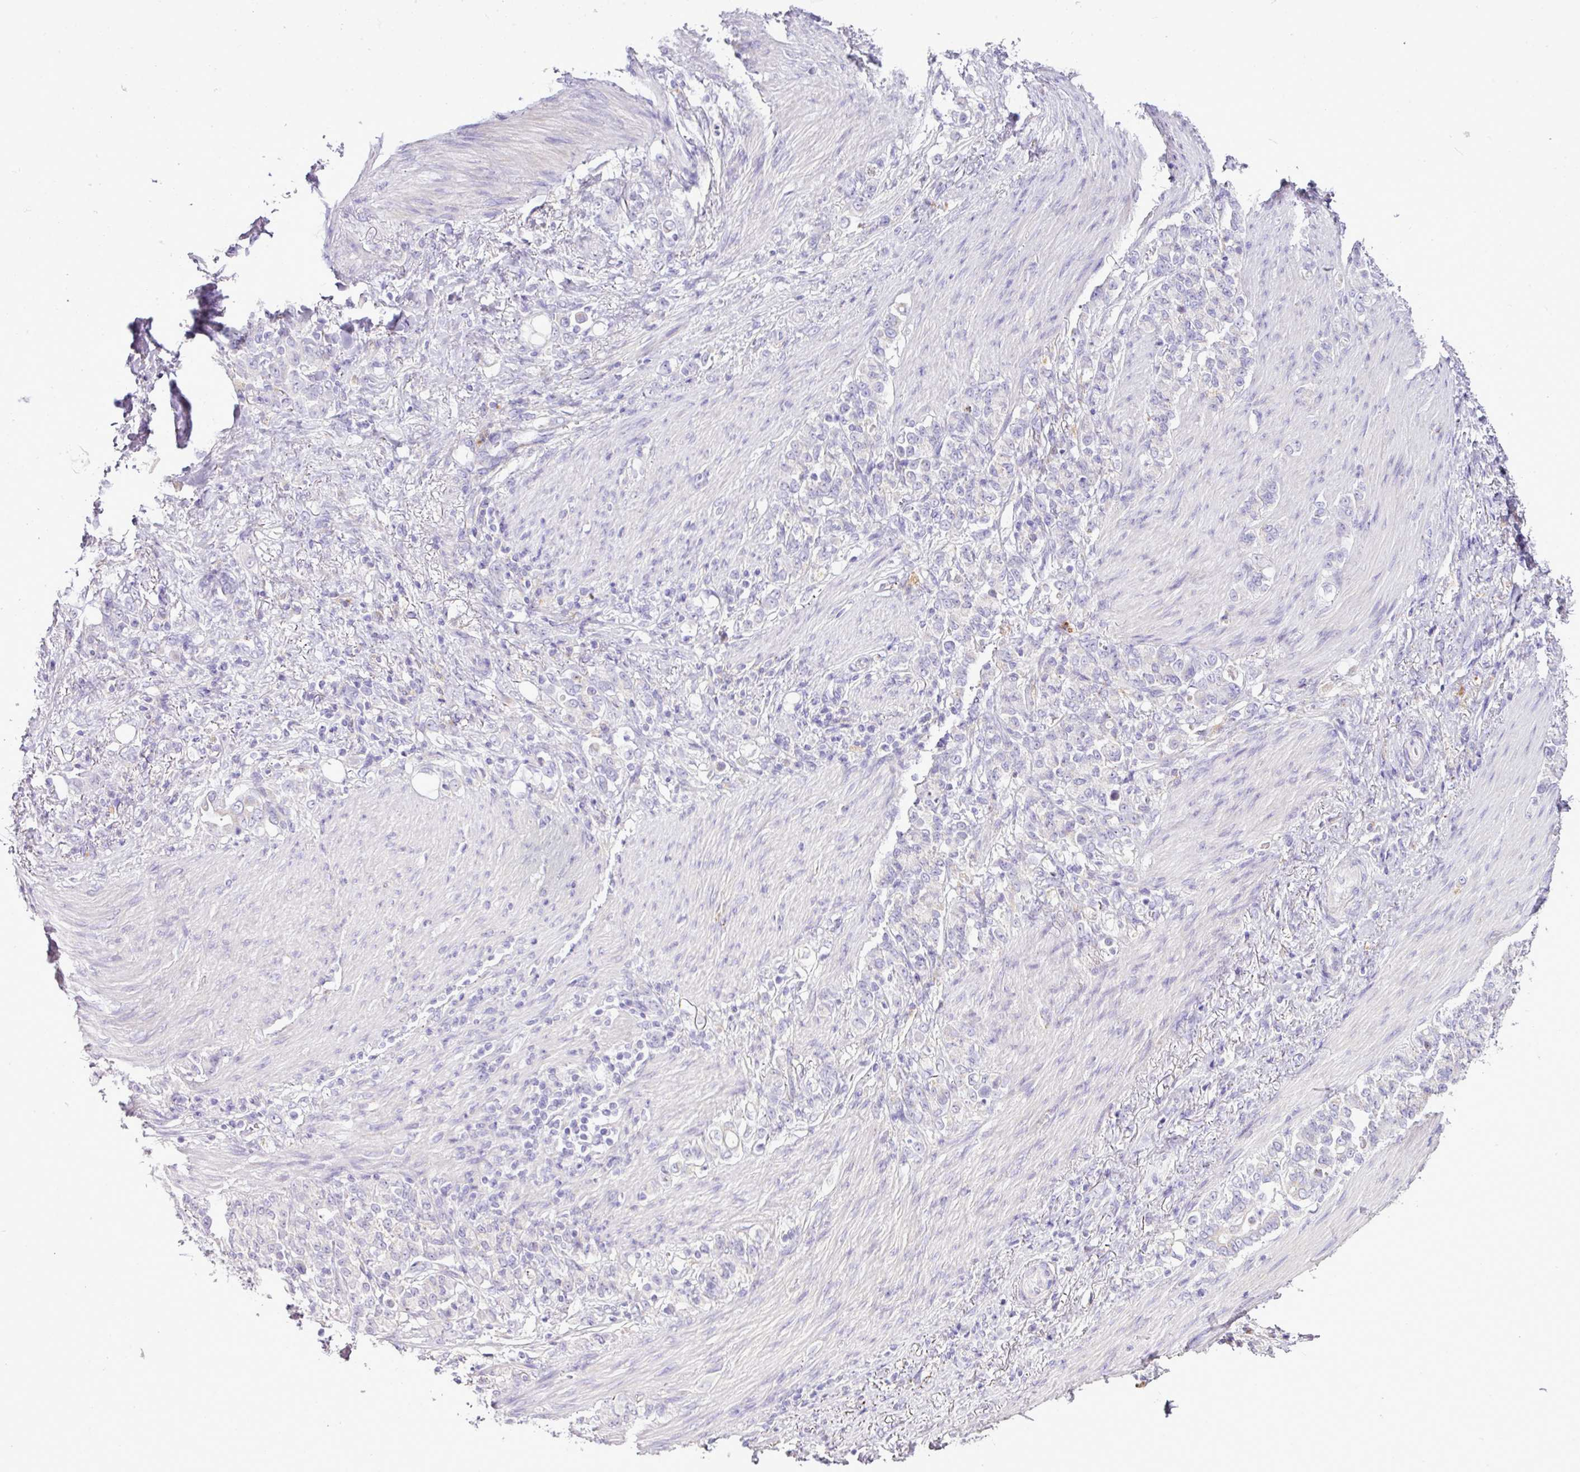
{"staining": {"intensity": "negative", "quantity": "none", "location": "none"}, "tissue": "stomach cancer", "cell_type": "Tumor cells", "image_type": "cancer", "snomed": [{"axis": "morphology", "description": "Adenocarcinoma, NOS"}, {"axis": "topography", "description": "Stomach"}], "caption": "Immunohistochemical staining of adenocarcinoma (stomach) reveals no significant staining in tumor cells.", "gene": "PGAP4", "patient": {"sex": "female", "age": 79}}